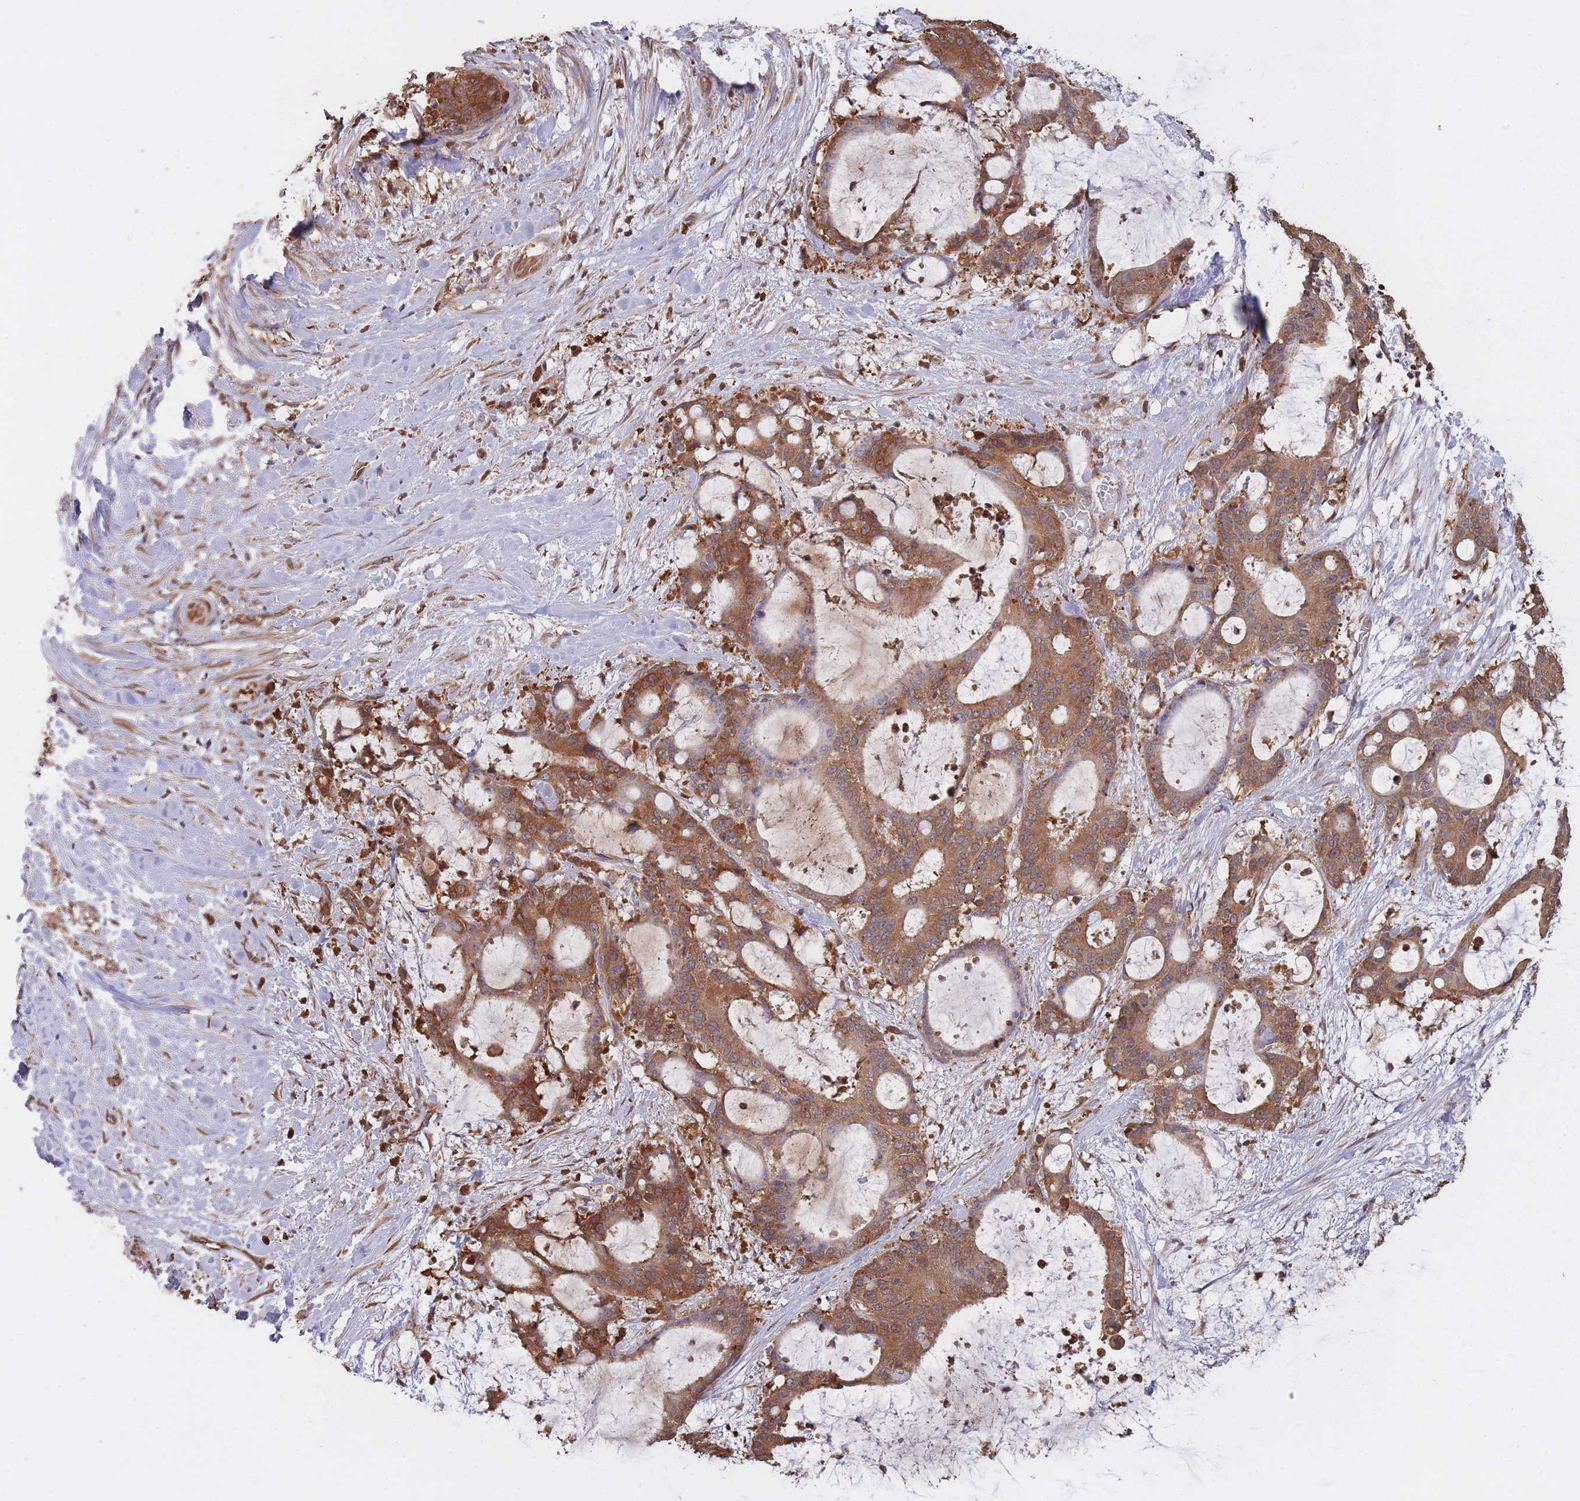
{"staining": {"intensity": "moderate", "quantity": ">75%", "location": "cytoplasmic/membranous"}, "tissue": "liver cancer", "cell_type": "Tumor cells", "image_type": "cancer", "snomed": [{"axis": "morphology", "description": "Normal tissue, NOS"}, {"axis": "morphology", "description": "Cholangiocarcinoma"}, {"axis": "topography", "description": "Liver"}, {"axis": "topography", "description": "Peripheral nerve tissue"}], "caption": "A photomicrograph showing moderate cytoplasmic/membranous staining in approximately >75% of tumor cells in liver cancer, as visualized by brown immunohistochemical staining.", "gene": "ARL13B", "patient": {"sex": "female", "age": 73}}